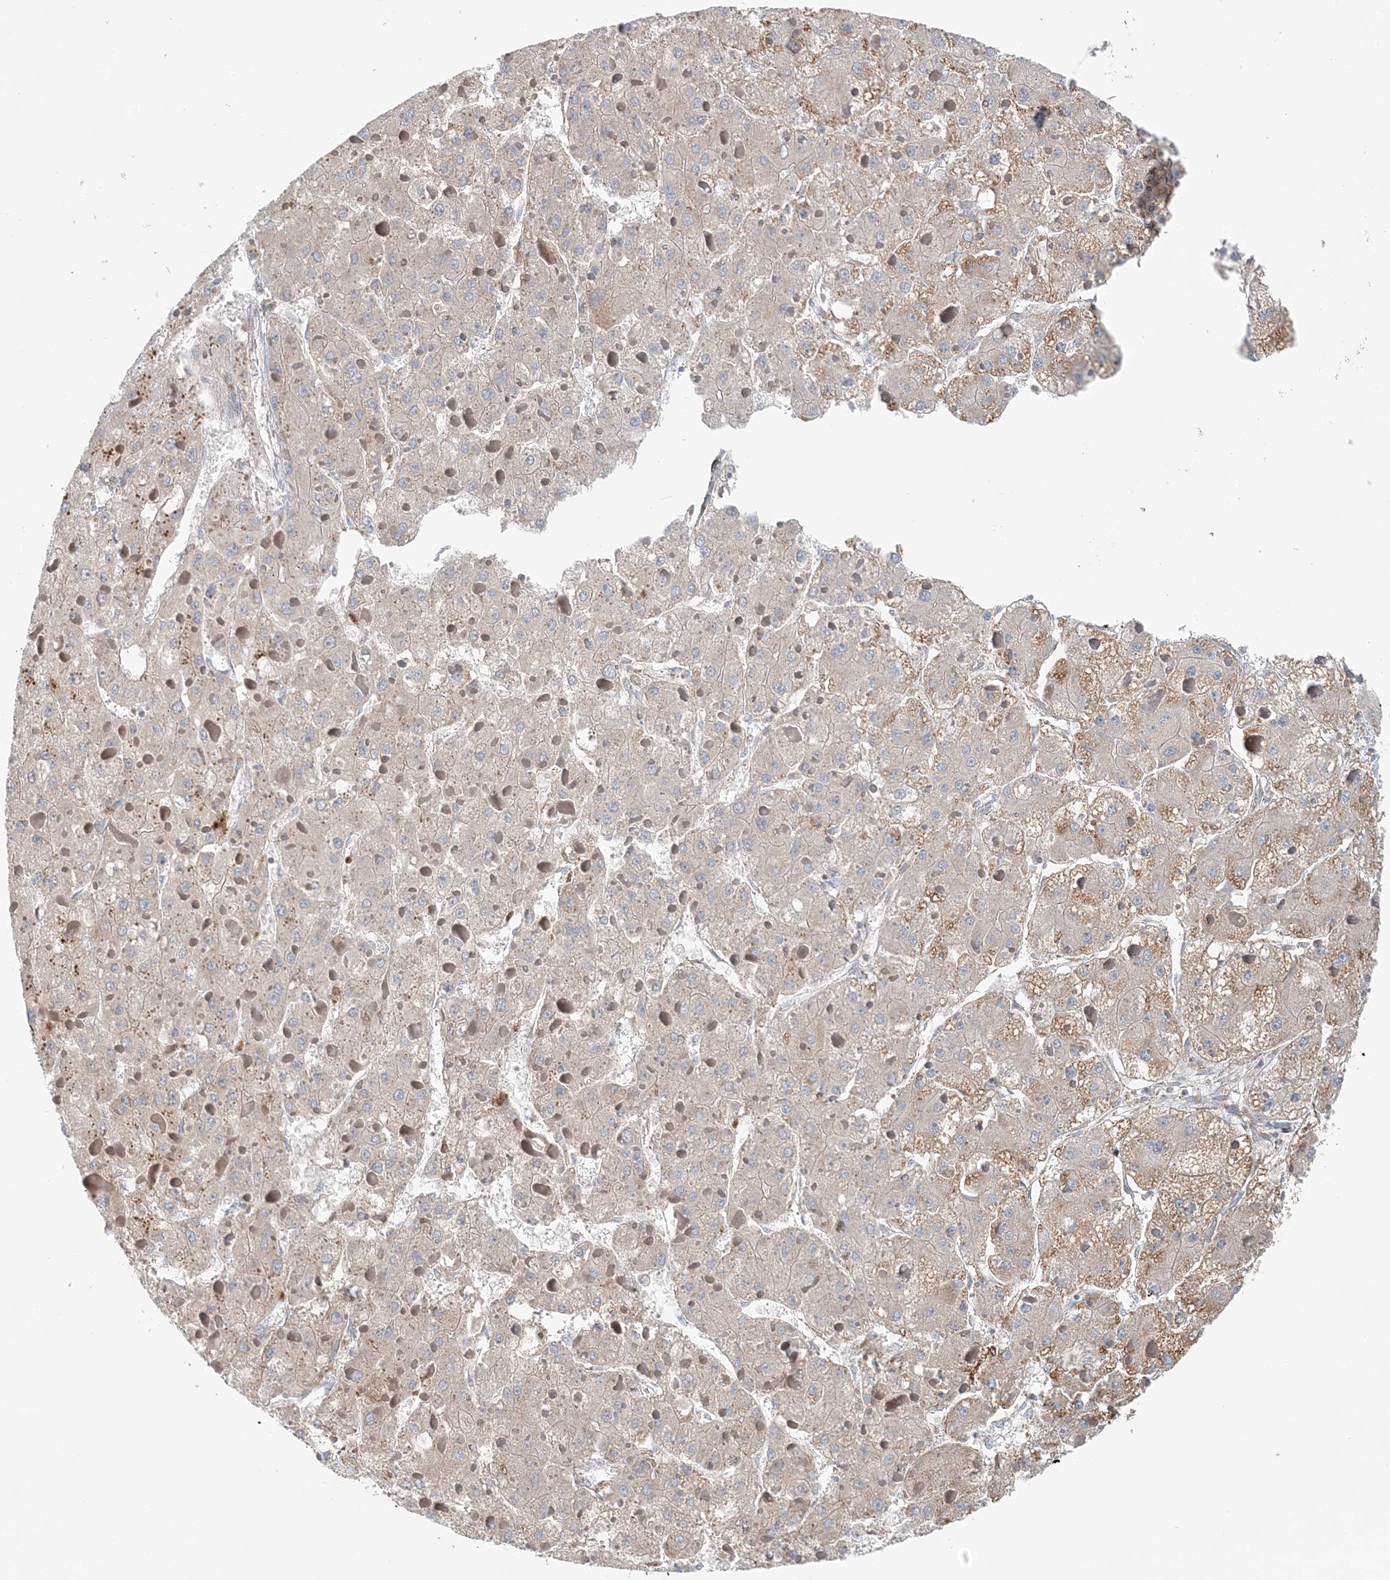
{"staining": {"intensity": "negative", "quantity": "none", "location": "none"}, "tissue": "liver cancer", "cell_type": "Tumor cells", "image_type": "cancer", "snomed": [{"axis": "morphology", "description": "Carcinoma, Hepatocellular, NOS"}, {"axis": "topography", "description": "Liver"}], "caption": "Photomicrograph shows no significant protein staining in tumor cells of hepatocellular carcinoma (liver).", "gene": "TTI1", "patient": {"sex": "female", "age": 73}}